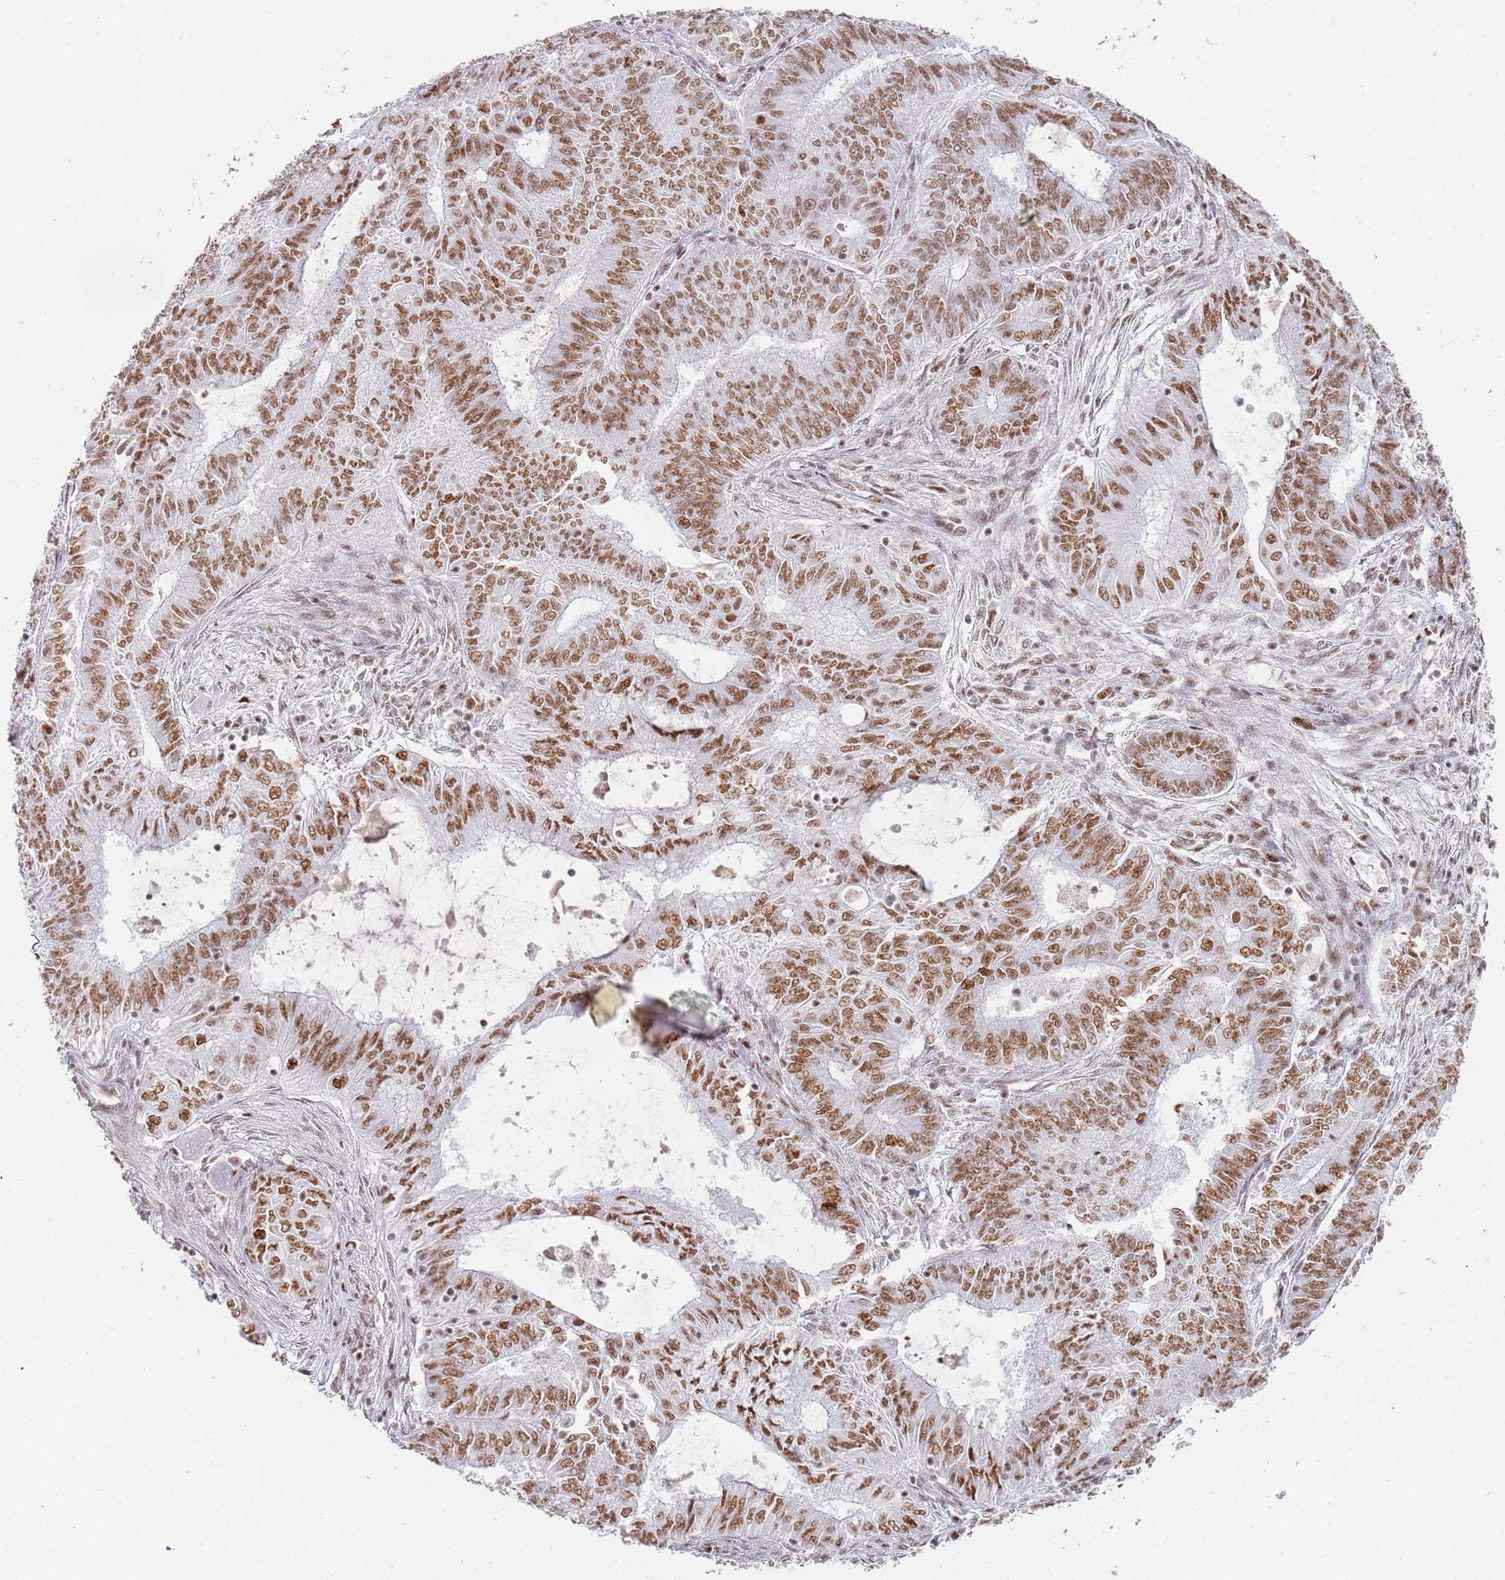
{"staining": {"intensity": "moderate", "quantity": ">75%", "location": "nuclear"}, "tissue": "endometrial cancer", "cell_type": "Tumor cells", "image_type": "cancer", "snomed": [{"axis": "morphology", "description": "Adenocarcinoma, NOS"}, {"axis": "topography", "description": "Endometrium"}], "caption": "A brown stain highlights moderate nuclear expression of a protein in endometrial cancer tumor cells. Ihc stains the protein in brown and the nuclei are stained blue.", "gene": "AKAP8L", "patient": {"sex": "female", "age": 62}}